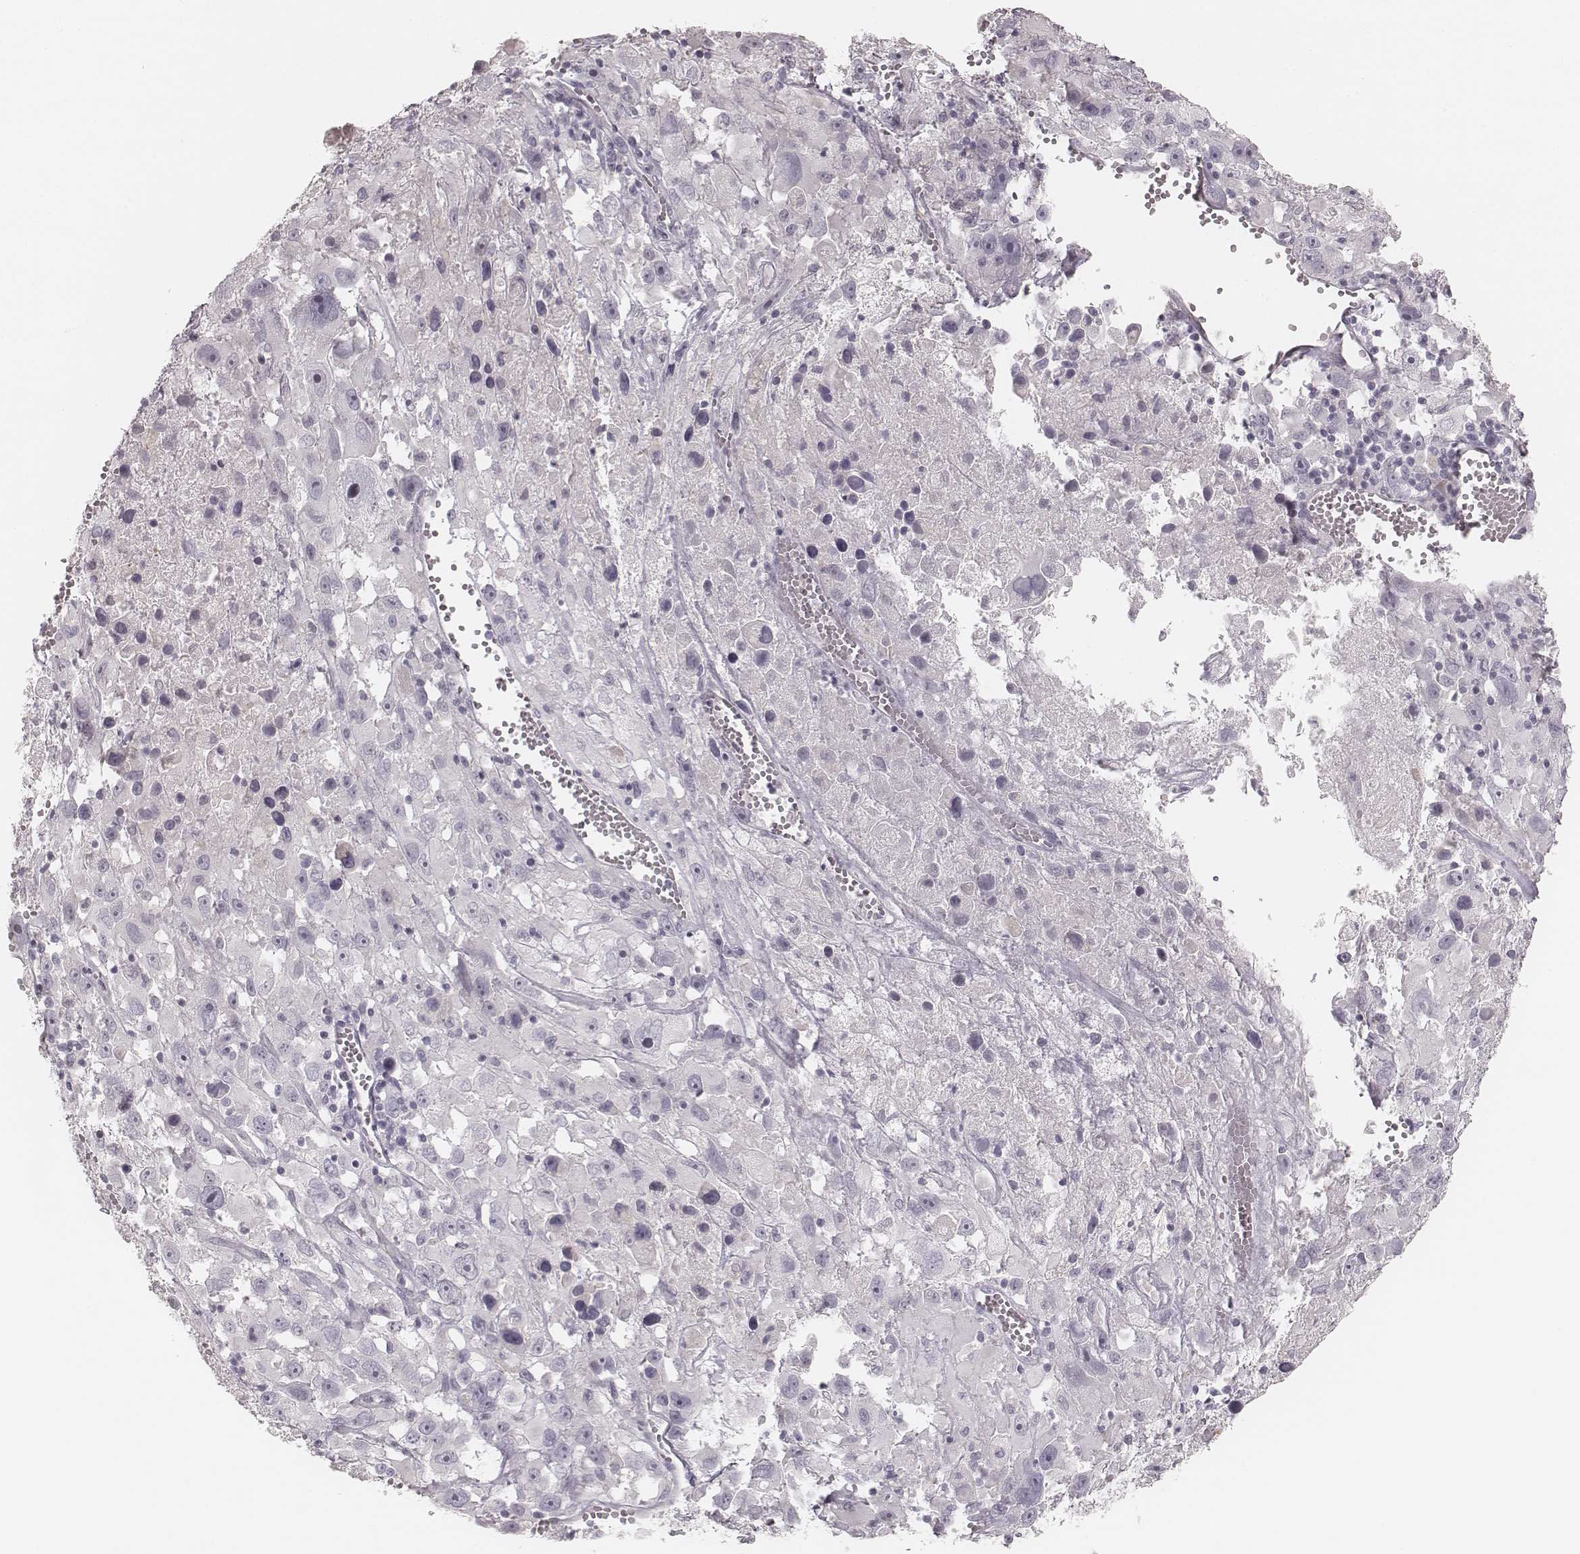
{"staining": {"intensity": "negative", "quantity": "none", "location": "none"}, "tissue": "melanoma", "cell_type": "Tumor cells", "image_type": "cancer", "snomed": [{"axis": "morphology", "description": "Malignant melanoma, Metastatic site"}, {"axis": "topography", "description": "Lymph node"}], "caption": "The image shows no staining of tumor cells in melanoma.", "gene": "SPATA24", "patient": {"sex": "male", "age": 50}}